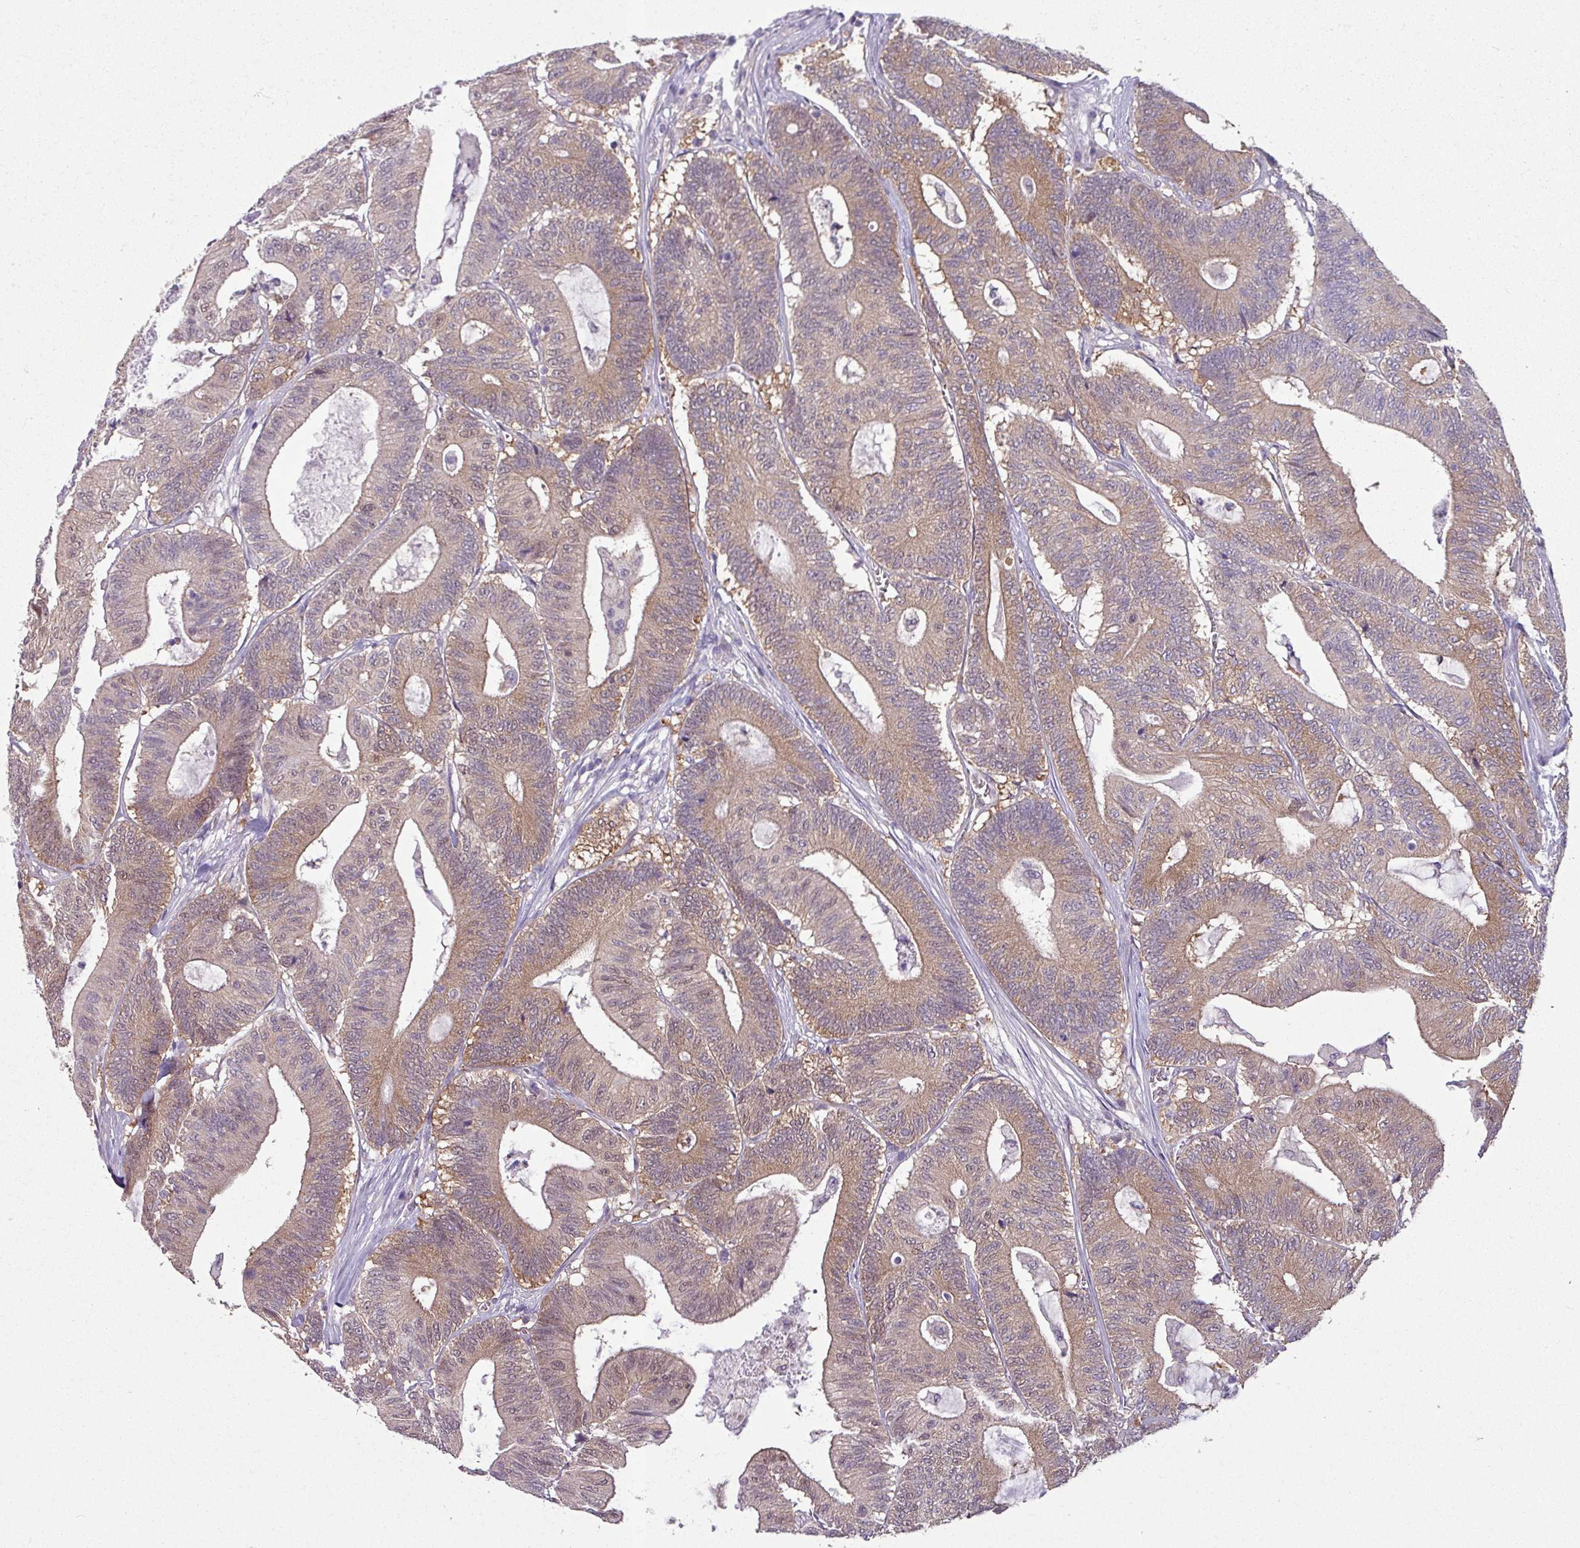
{"staining": {"intensity": "moderate", "quantity": ">75%", "location": "cytoplasmic/membranous,nuclear"}, "tissue": "colorectal cancer", "cell_type": "Tumor cells", "image_type": "cancer", "snomed": [{"axis": "morphology", "description": "Adenocarcinoma, NOS"}, {"axis": "topography", "description": "Colon"}], "caption": "Tumor cells exhibit medium levels of moderate cytoplasmic/membranous and nuclear expression in about >75% of cells in colorectal cancer.", "gene": "TTLL12", "patient": {"sex": "female", "age": 84}}